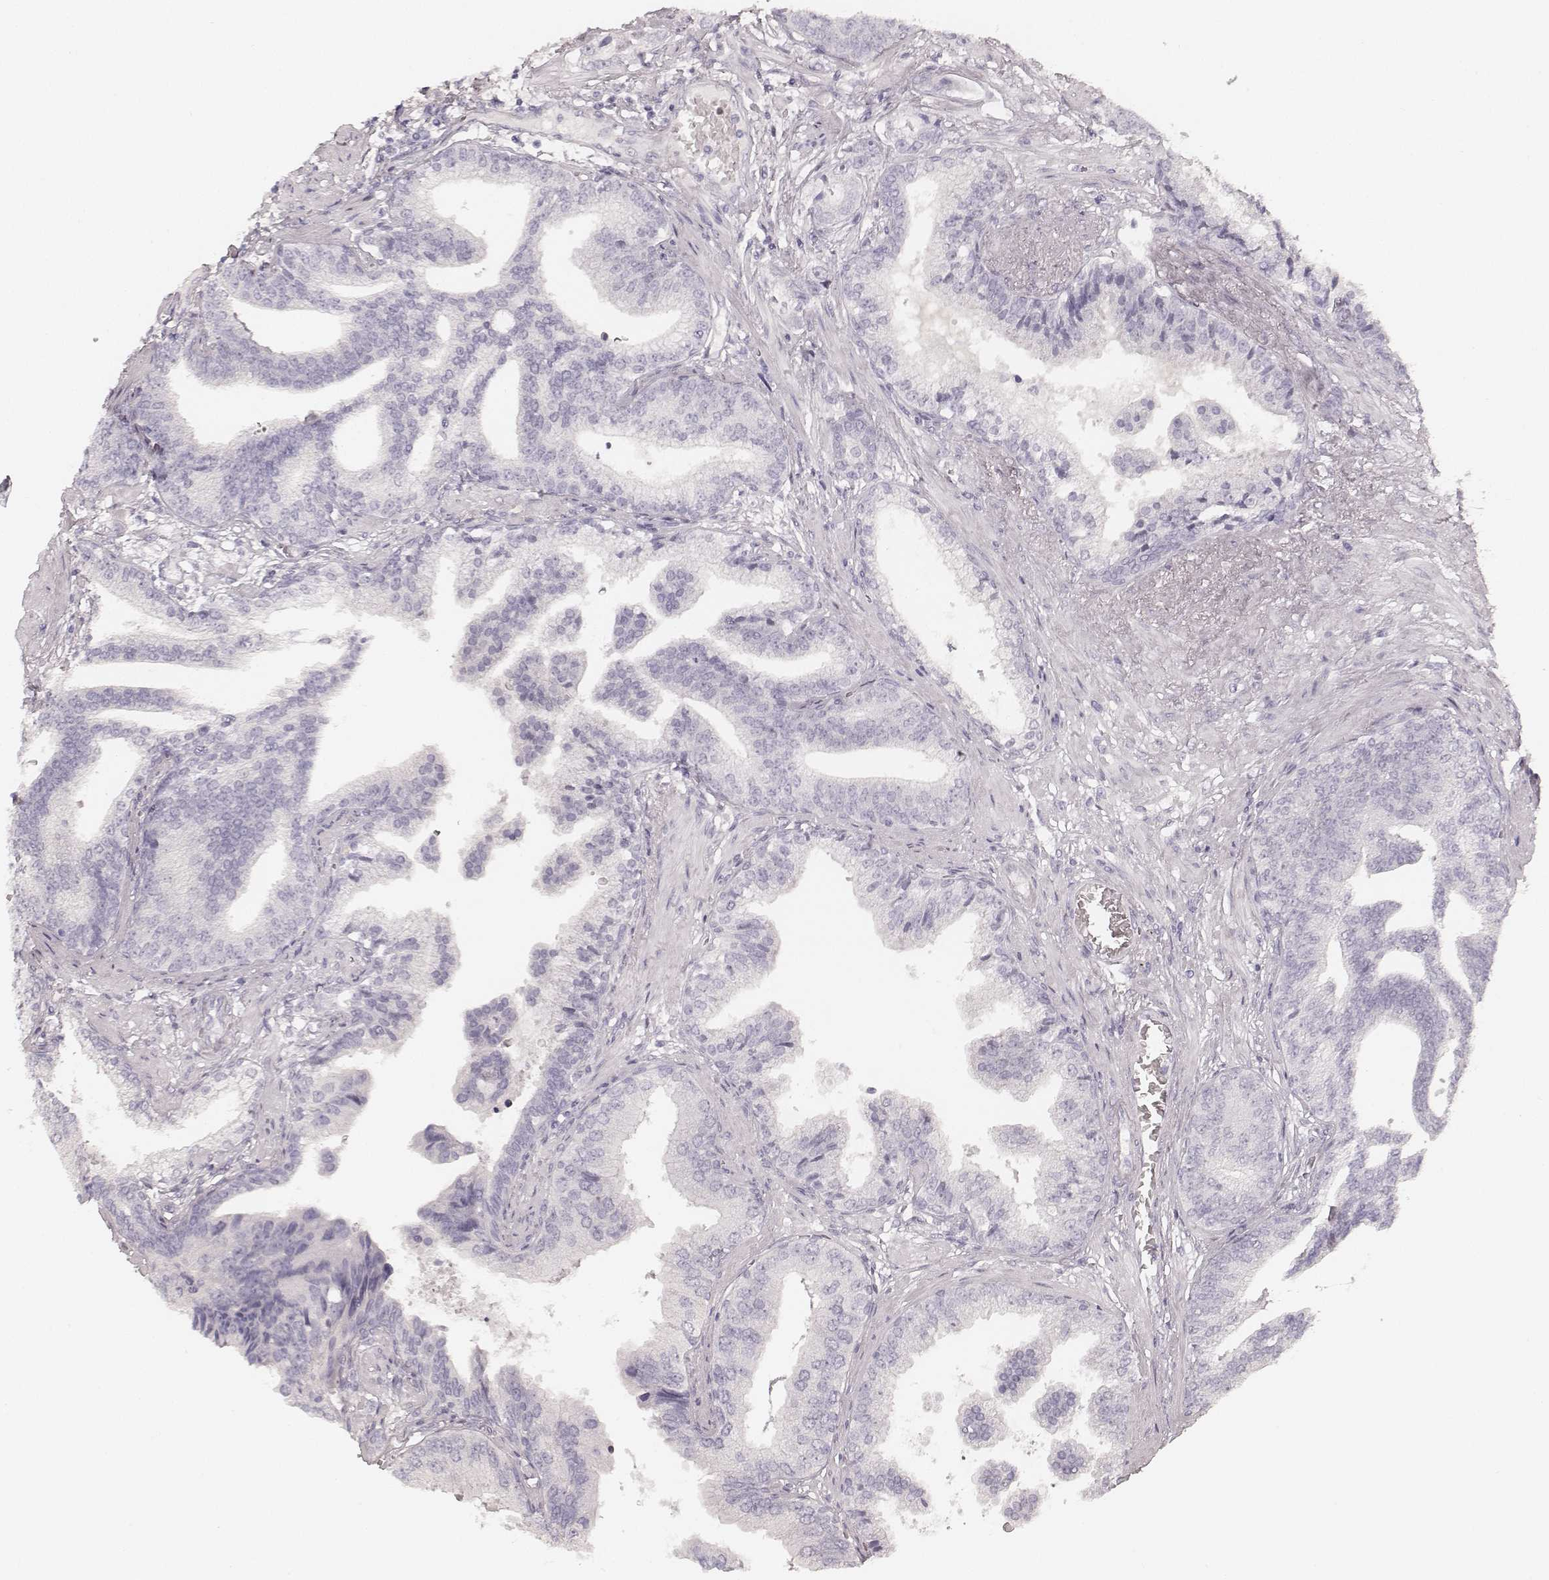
{"staining": {"intensity": "negative", "quantity": "none", "location": "none"}, "tissue": "prostate cancer", "cell_type": "Tumor cells", "image_type": "cancer", "snomed": [{"axis": "morphology", "description": "Adenocarcinoma, NOS"}, {"axis": "topography", "description": "Prostate"}], "caption": "A high-resolution micrograph shows immunohistochemistry (IHC) staining of adenocarcinoma (prostate), which demonstrates no significant staining in tumor cells.", "gene": "KRT26", "patient": {"sex": "male", "age": 64}}